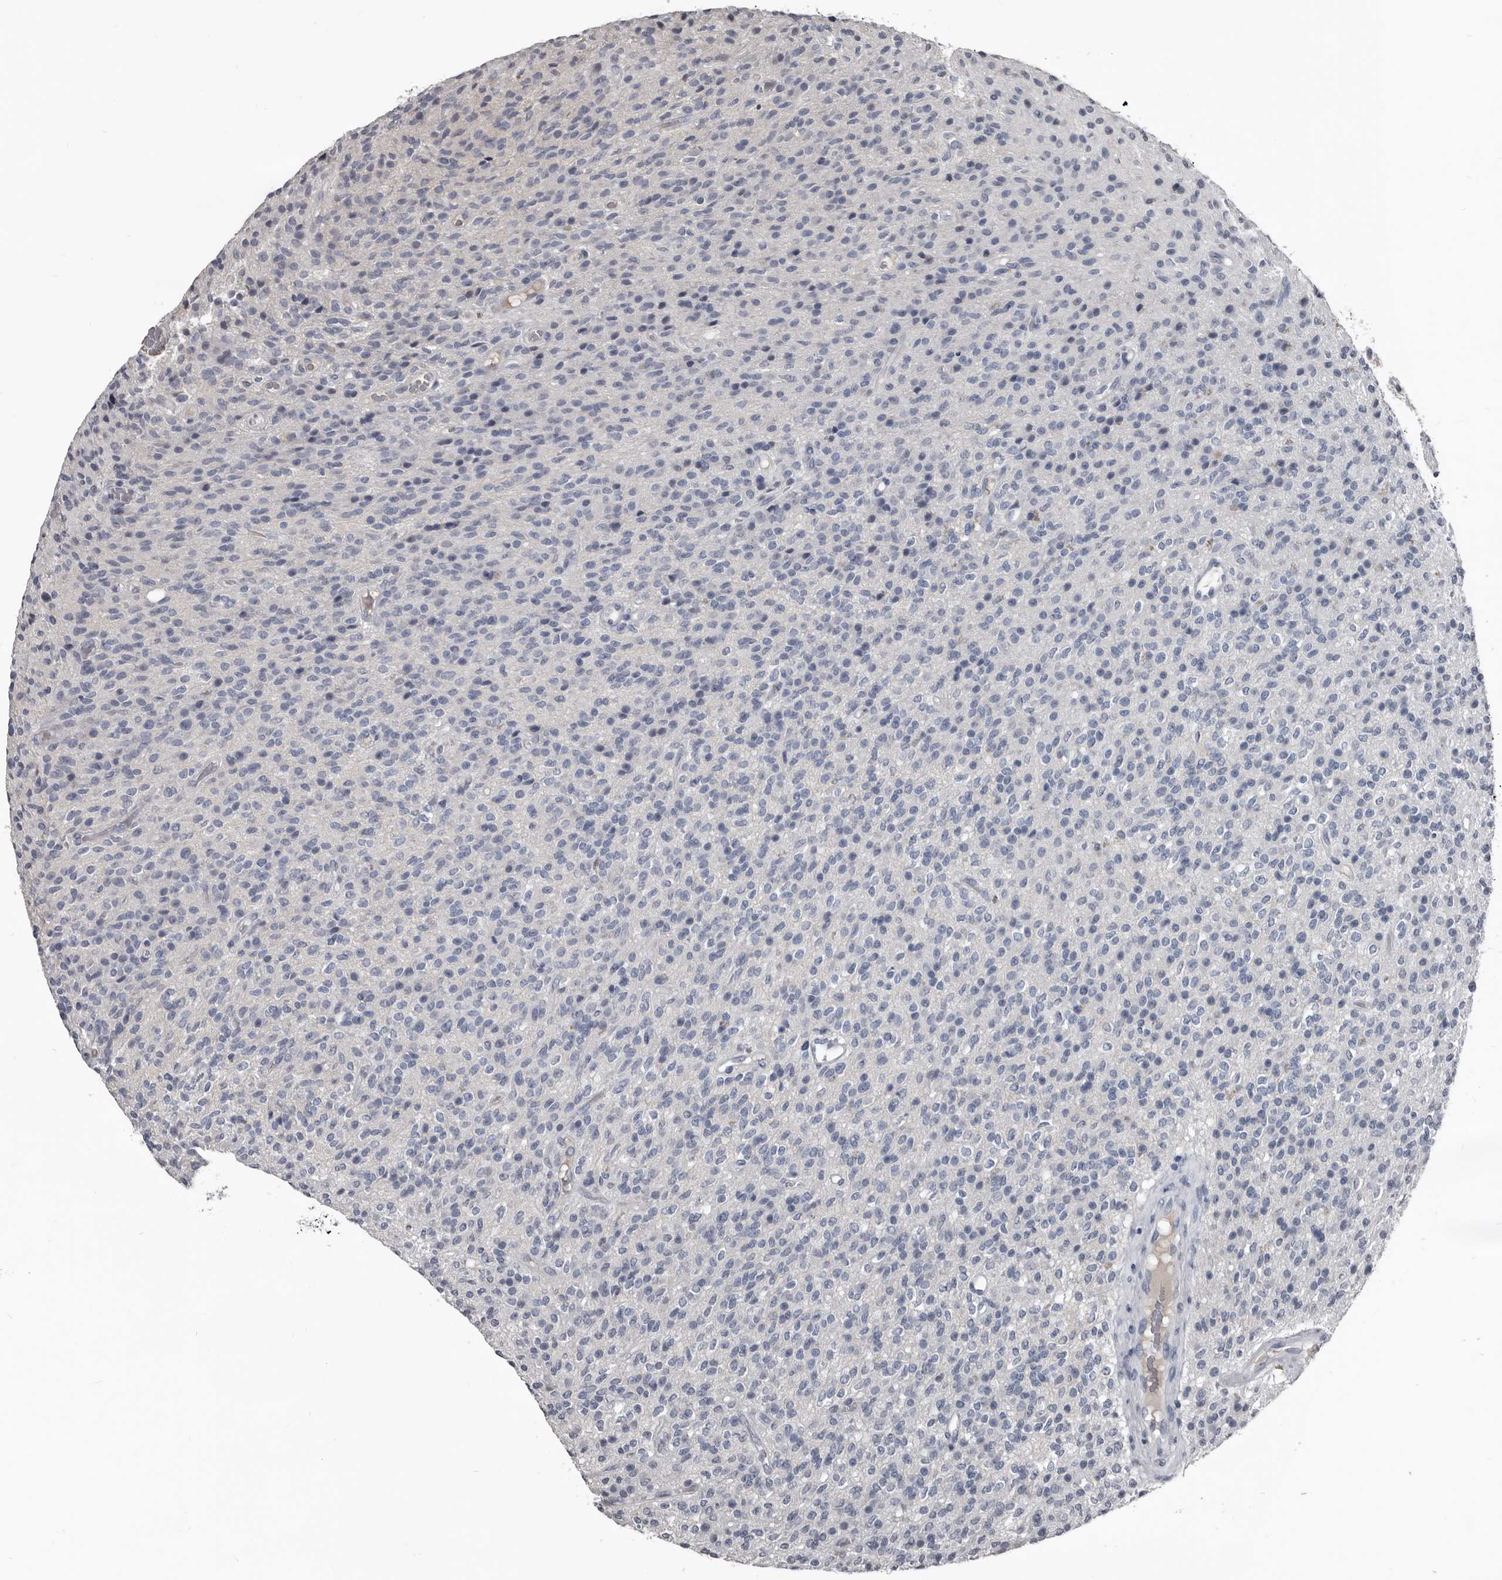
{"staining": {"intensity": "negative", "quantity": "none", "location": "none"}, "tissue": "glioma", "cell_type": "Tumor cells", "image_type": "cancer", "snomed": [{"axis": "morphology", "description": "Glioma, malignant, High grade"}, {"axis": "topography", "description": "Brain"}], "caption": "A high-resolution photomicrograph shows immunohistochemistry (IHC) staining of high-grade glioma (malignant), which shows no significant expression in tumor cells.", "gene": "GREB1", "patient": {"sex": "male", "age": 34}}